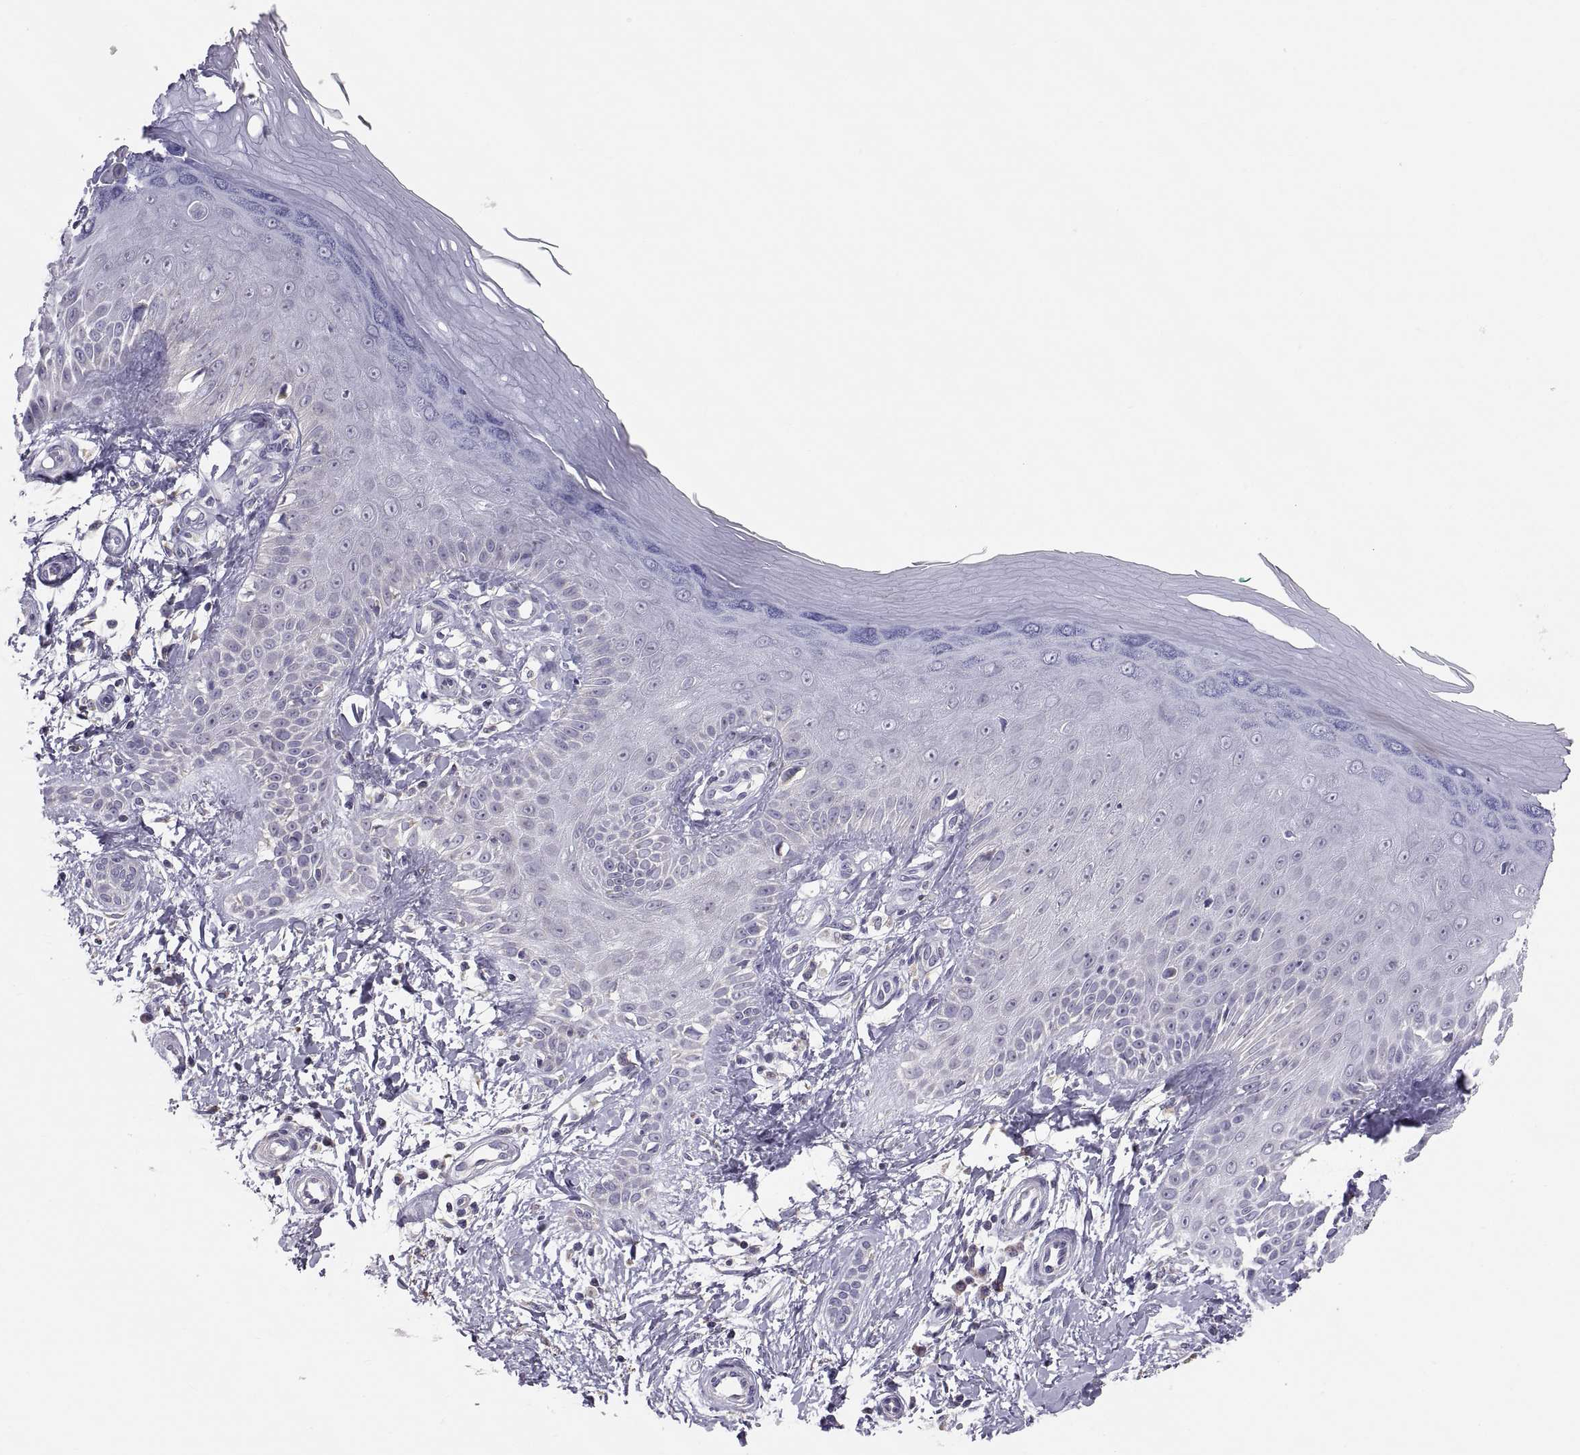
{"staining": {"intensity": "negative", "quantity": "none", "location": "none"}, "tissue": "skin", "cell_type": "Fibroblasts", "image_type": "normal", "snomed": [{"axis": "morphology", "description": "Normal tissue, NOS"}, {"axis": "morphology", "description": "Inflammation, NOS"}, {"axis": "morphology", "description": "Fibrosis, NOS"}, {"axis": "topography", "description": "Skin"}], "caption": "Immunohistochemistry image of unremarkable skin stained for a protein (brown), which shows no staining in fibroblasts.", "gene": "TNNC1", "patient": {"sex": "male", "age": 71}}